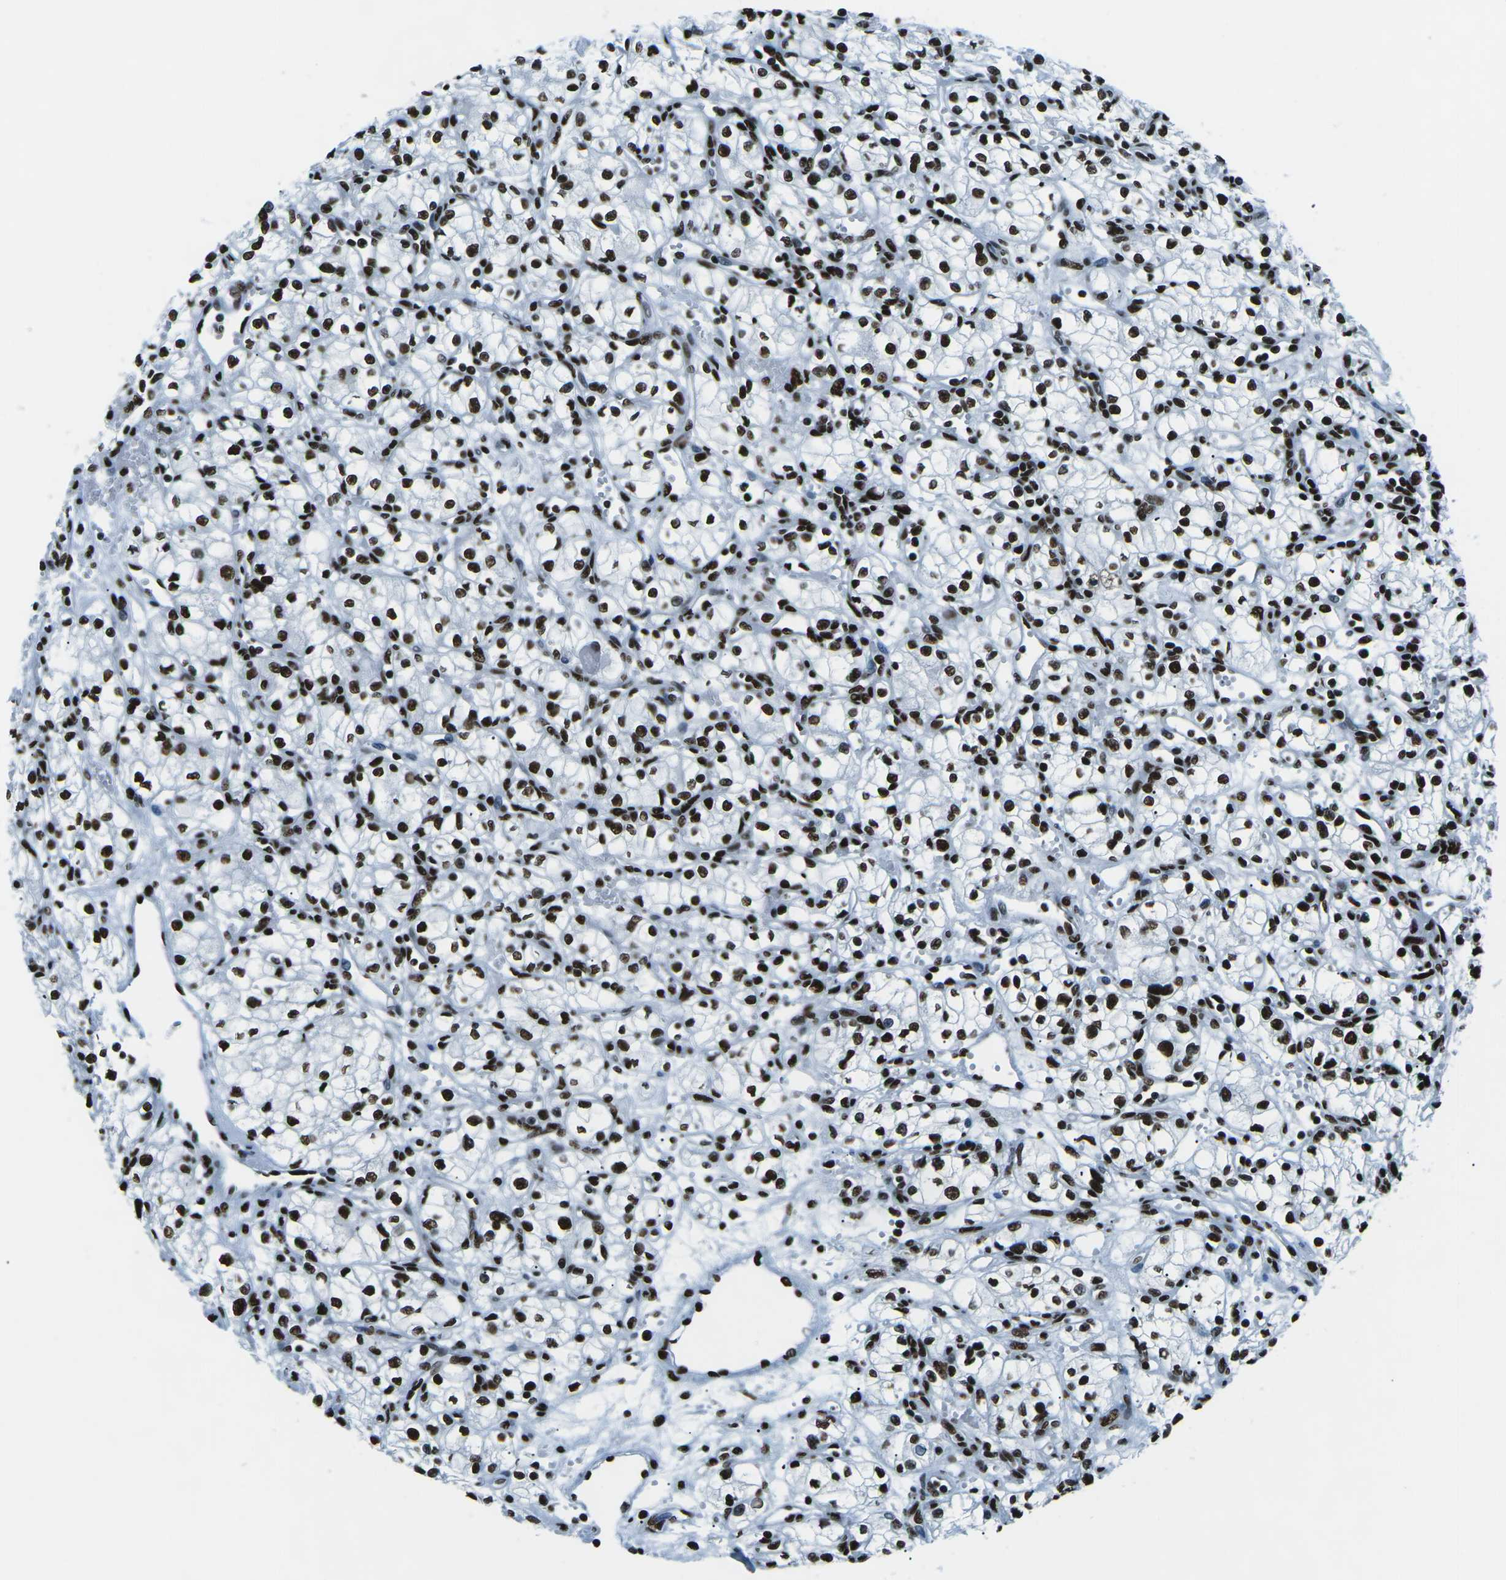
{"staining": {"intensity": "strong", "quantity": ">75%", "location": "nuclear"}, "tissue": "renal cancer", "cell_type": "Tumor cells", "image_type": "cancer", "snomed": [{"axis": "morphology", "description": "Normal tissue, NOS"}, {"axis": "morphology", "description": "Adenocarcinoma, NOS"}, {"axis": "topography", "description": "Kidney"}], "caption": "Human adenocarcinoma (renal) stained for a protein (brown) shows strong nuclear positive expression in approximately >75% of tumor cells.", "gene": "HNRNPL", "patient": {"sex": "male", "age": 59}}